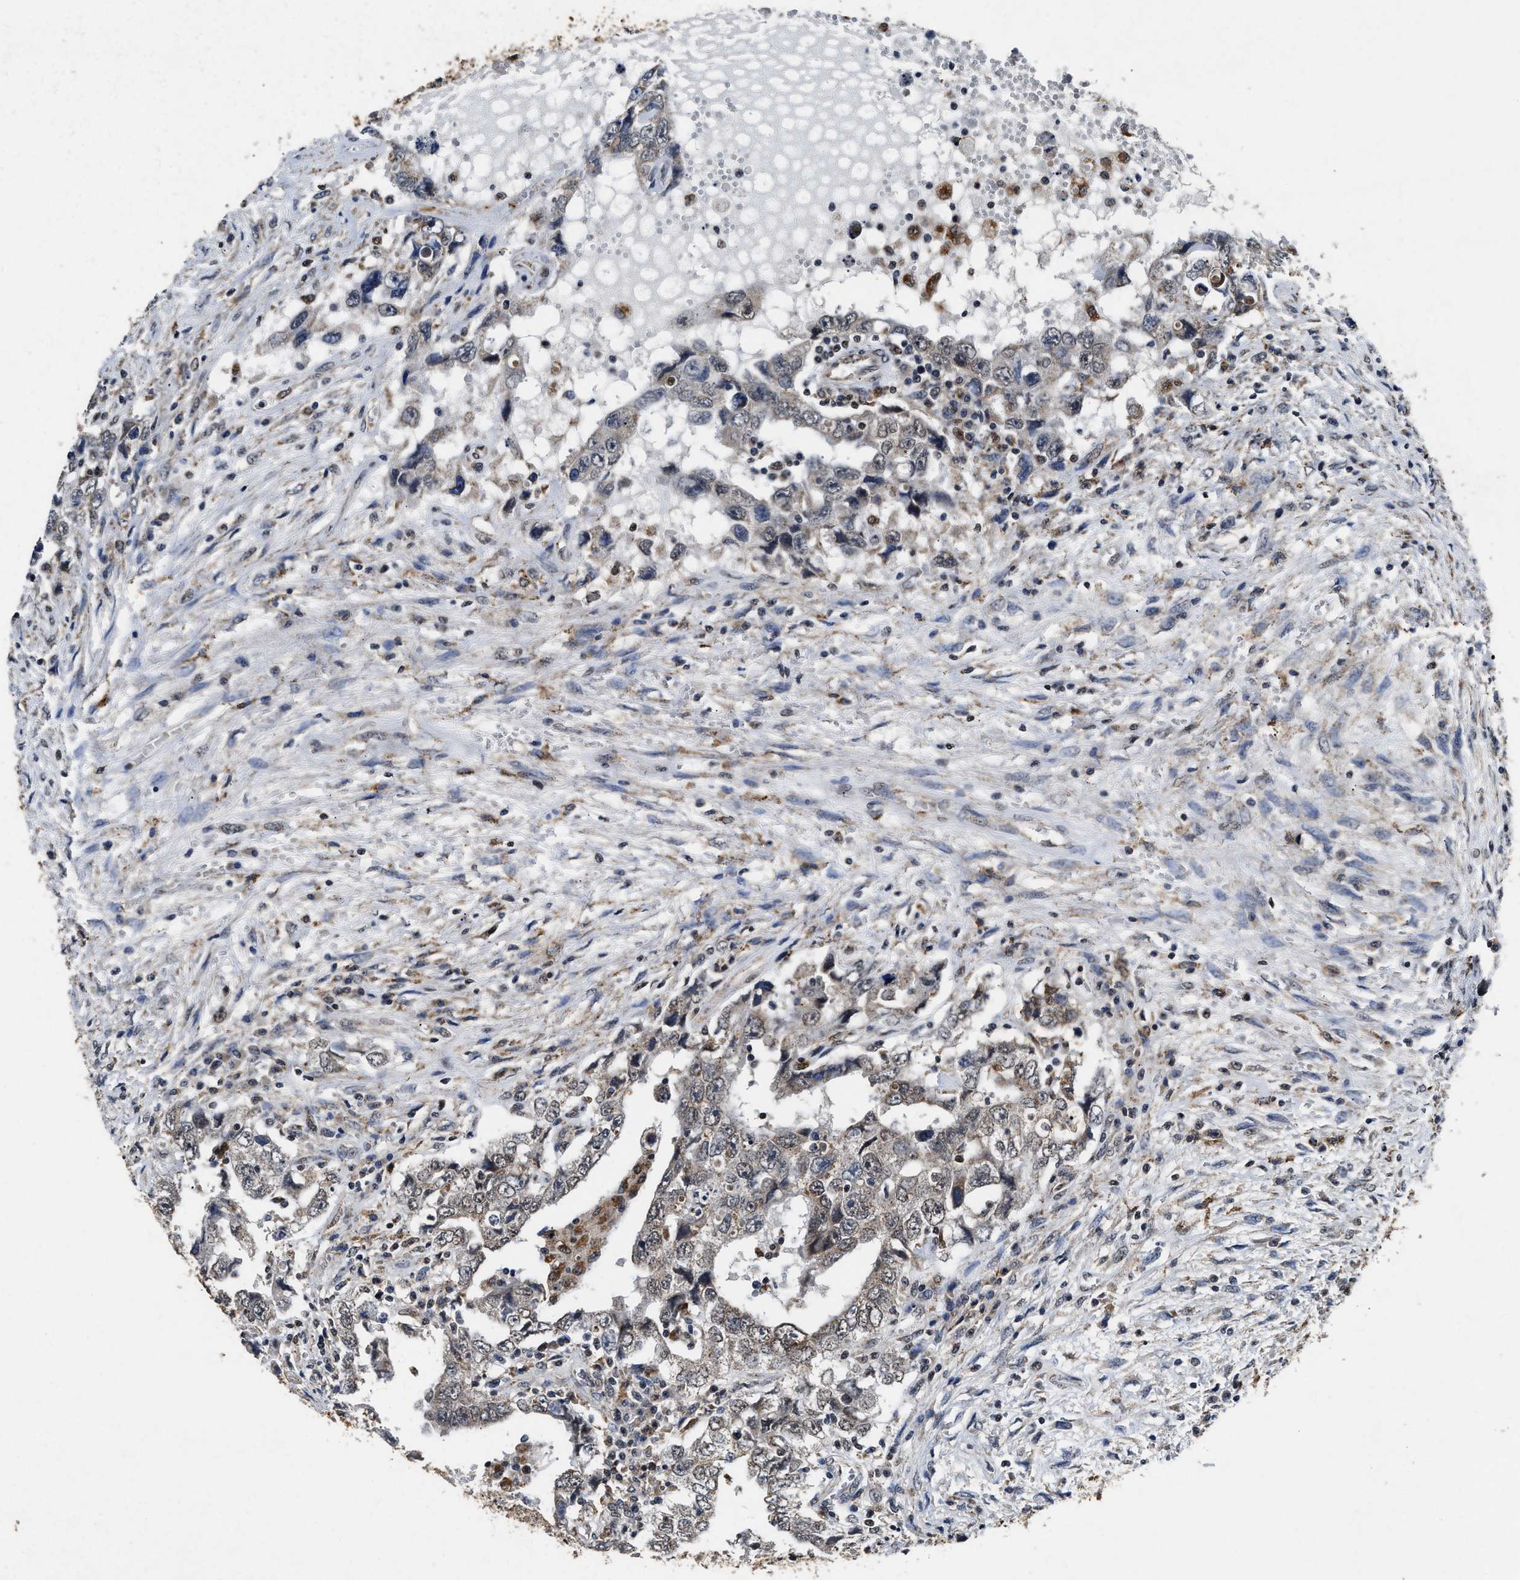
{"staining": {"intensity": "weak", "quantity": "<25%", "location": "nuclear"}, "tissue": "testis cancer", "cell_type": "Tumor cells", "image_type": "cancer", "snomed": [{"axis": "morphology", "description": "Carcinoma, Embryonal, NOS"}, {"axis": "topography", "description": "Testis"}], "caption": "Immunohistochemical staining of human testis cancer shows no significant staining in tumor cells.", "gene": "ACOX1", "patient": {"sex": "male", "age": 26}}